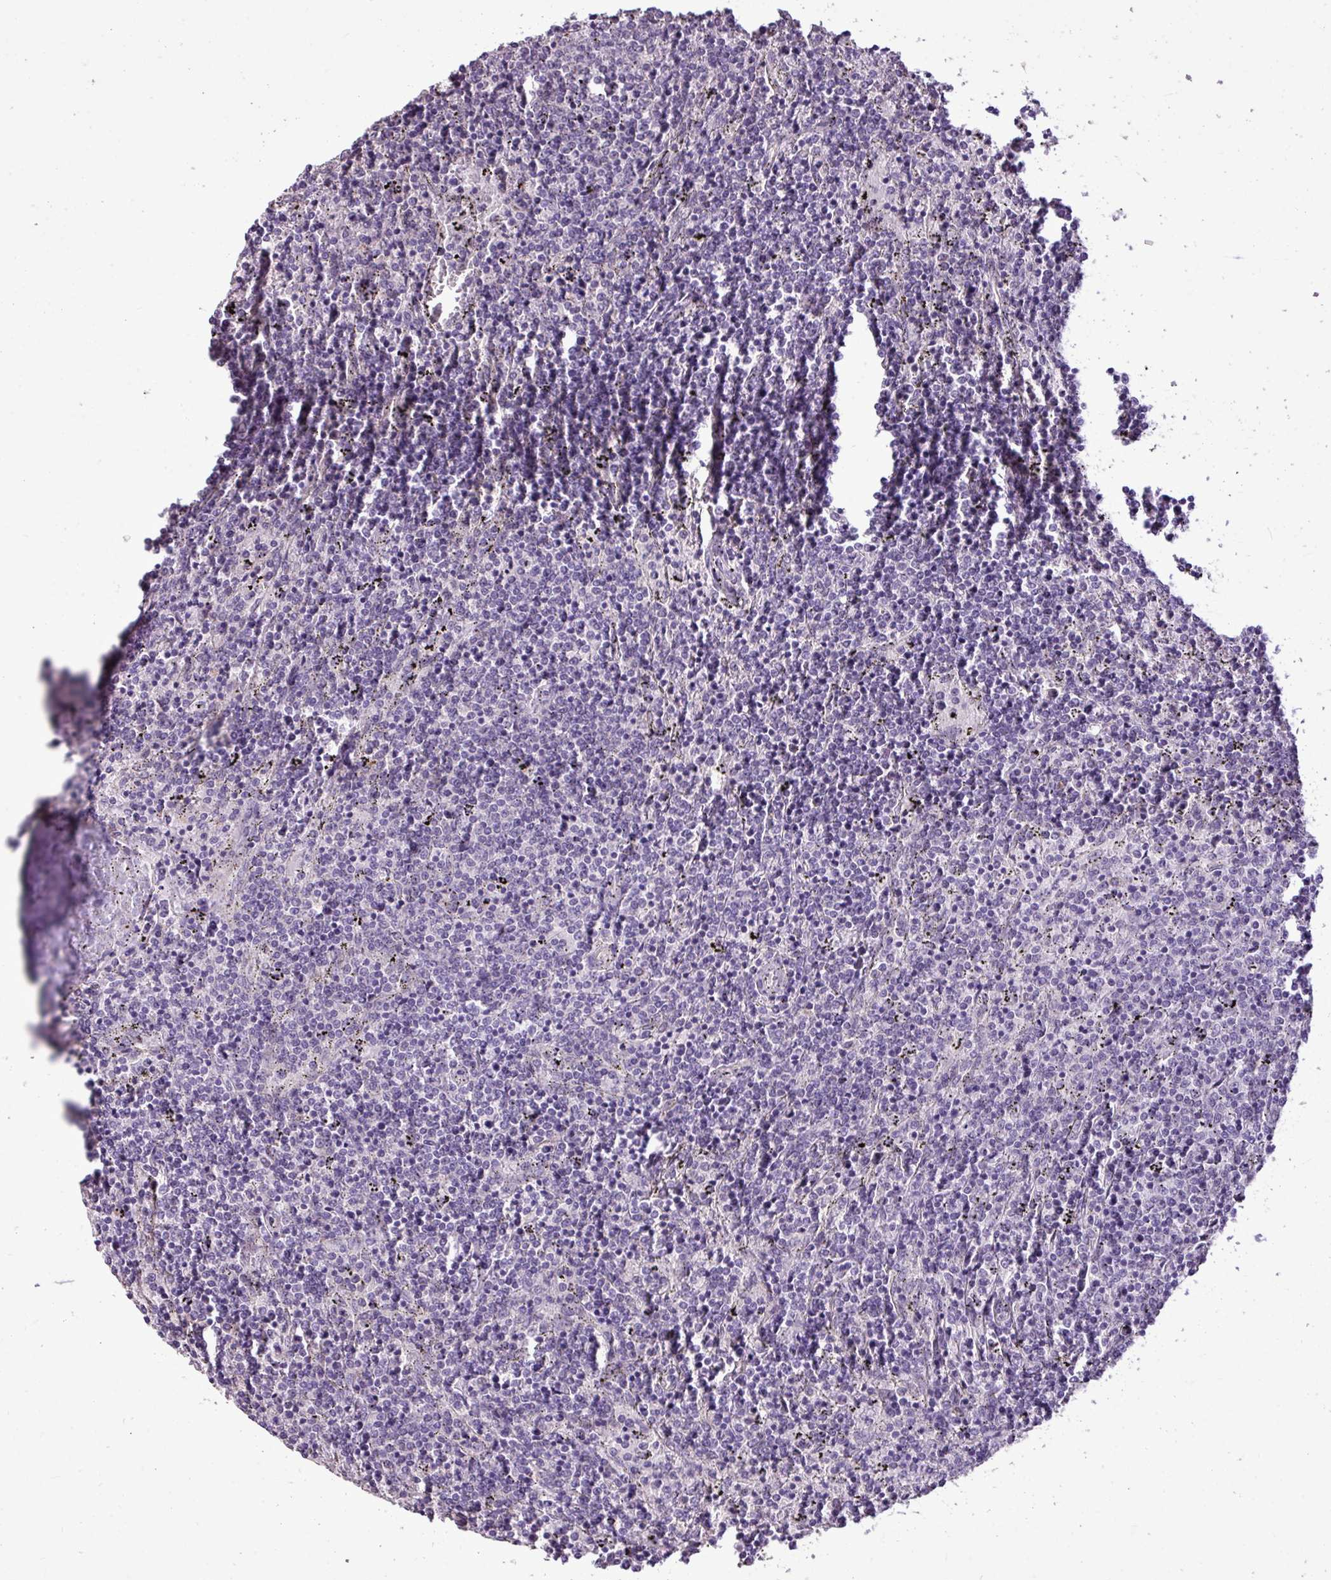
{"staining": {"intensity": "negative", "quantity": "none", "location": "none"}, "tissue": "lymphoma", "cell_type": "Tumor cells", "image_type": "cancer", "snomed": [{"axis": "morphology", "description": "Malignant lymphoma, non-Hodgkin's type, Low grade"}, {"axis": "topography", "description": "Spleen"}], "caption": "Tumor cells are negative for protein expression in human malignant lymphoma, non-Hodgkin's type (low-grade).", "gene": "ALDH2", "patient": {"sex": "female", "age": 50}}